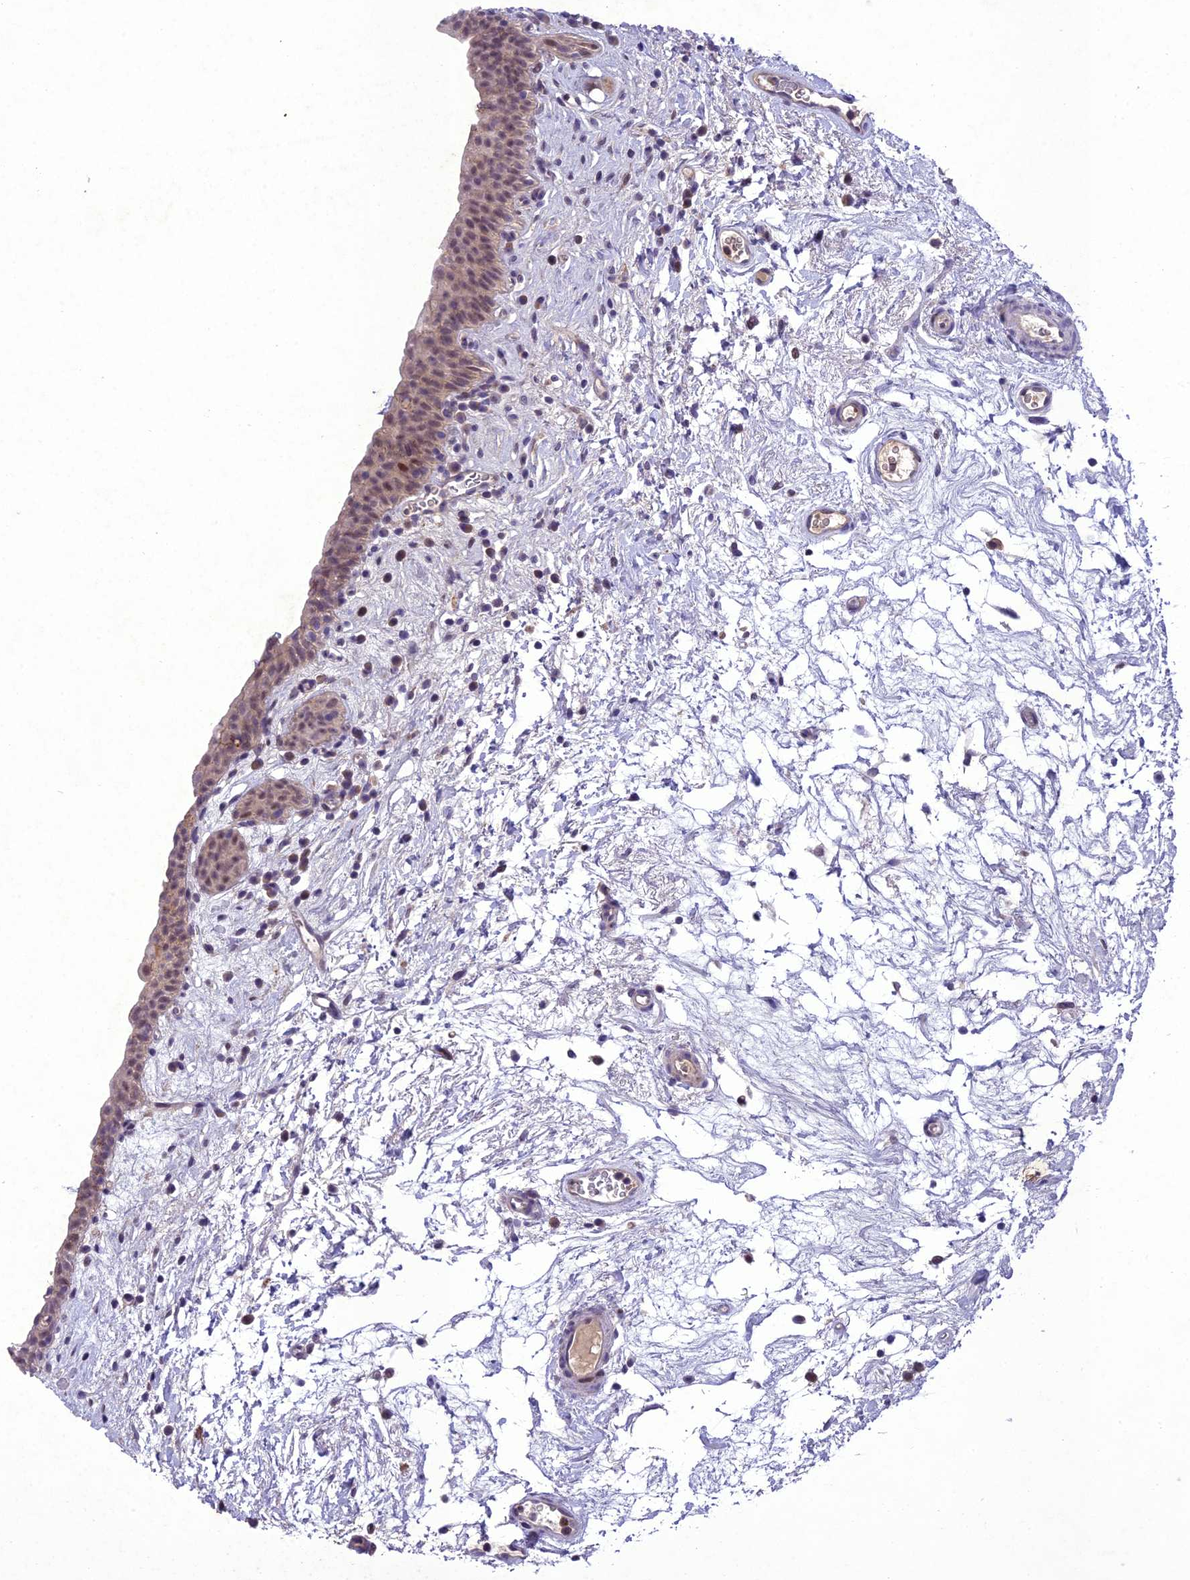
{"staining": {"intensity": "moderate", "quantity": "25%-75%", "location": "nuclear"}, "tissue": "urinary bladder", "cell_type": "Urothelial cells", "image_type": "normal", "snomed": [{"axis": "morphology", "description": "Normal tissue, NOS"}, {"axis": "topography", "description": "Urinary bladder"}], "caption": "High-power microscopy captured an IHC histopathology image of benign urinary bladder, revealing moderate nuclear expression in about 25%-75% of urothelial cells. Using DAB (brown) and hematoxylin (blue) stains, captured at high magnification using brightfield microscopy.", "gene": "ANKRD52", "patient": {"sex": "male", "age": 83}}